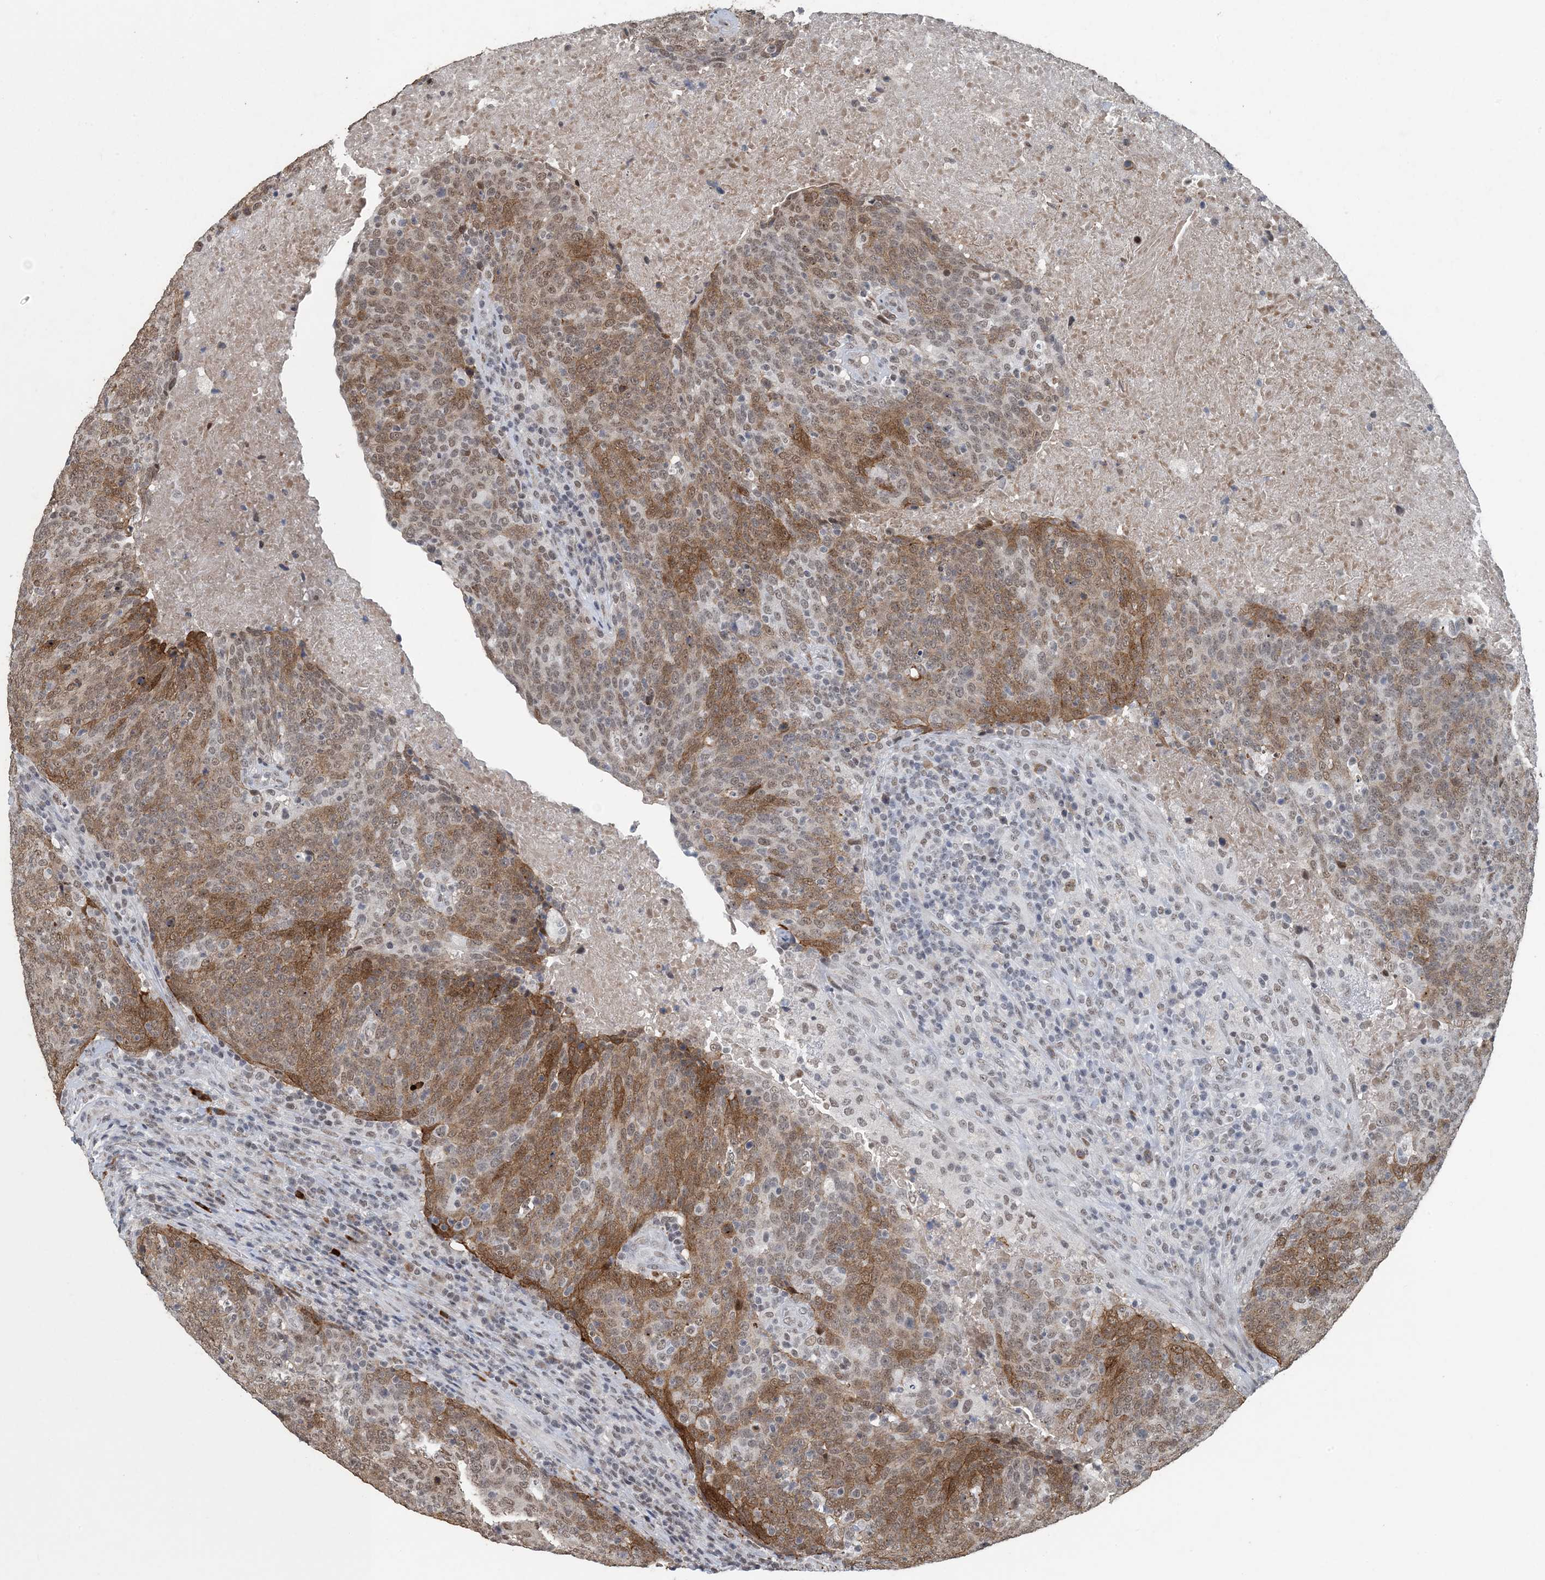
{"staining": {"intensity": "moderate", "quantity": ">75%", "location": "cytoplasmic/membranous,nuclear"}, "tissue": "head and neck cancer", "cell_type": "Tumor cells", "image_type": "cancer", "snomed": [{"axis": "morphology", "description": "Squamous cell carcinoma, NOS"}, {"axis": "morphology", "description": "Squamous cell carcinoma, metastatic, NOS"}, {"axis": "topography", "description": "Lymph node"}, {"axis": "topography", "description": "Head-Neck"}], "caption": "Tumor cells demonstrate medium levels of moderate cytoplasmic/membranous and nuclear staining in approximately >75% of cells in human head and neck cancer (squamous cell carcinoma).", "gene": "MBD2", "patient": {"sex": "male", "age": 62}}